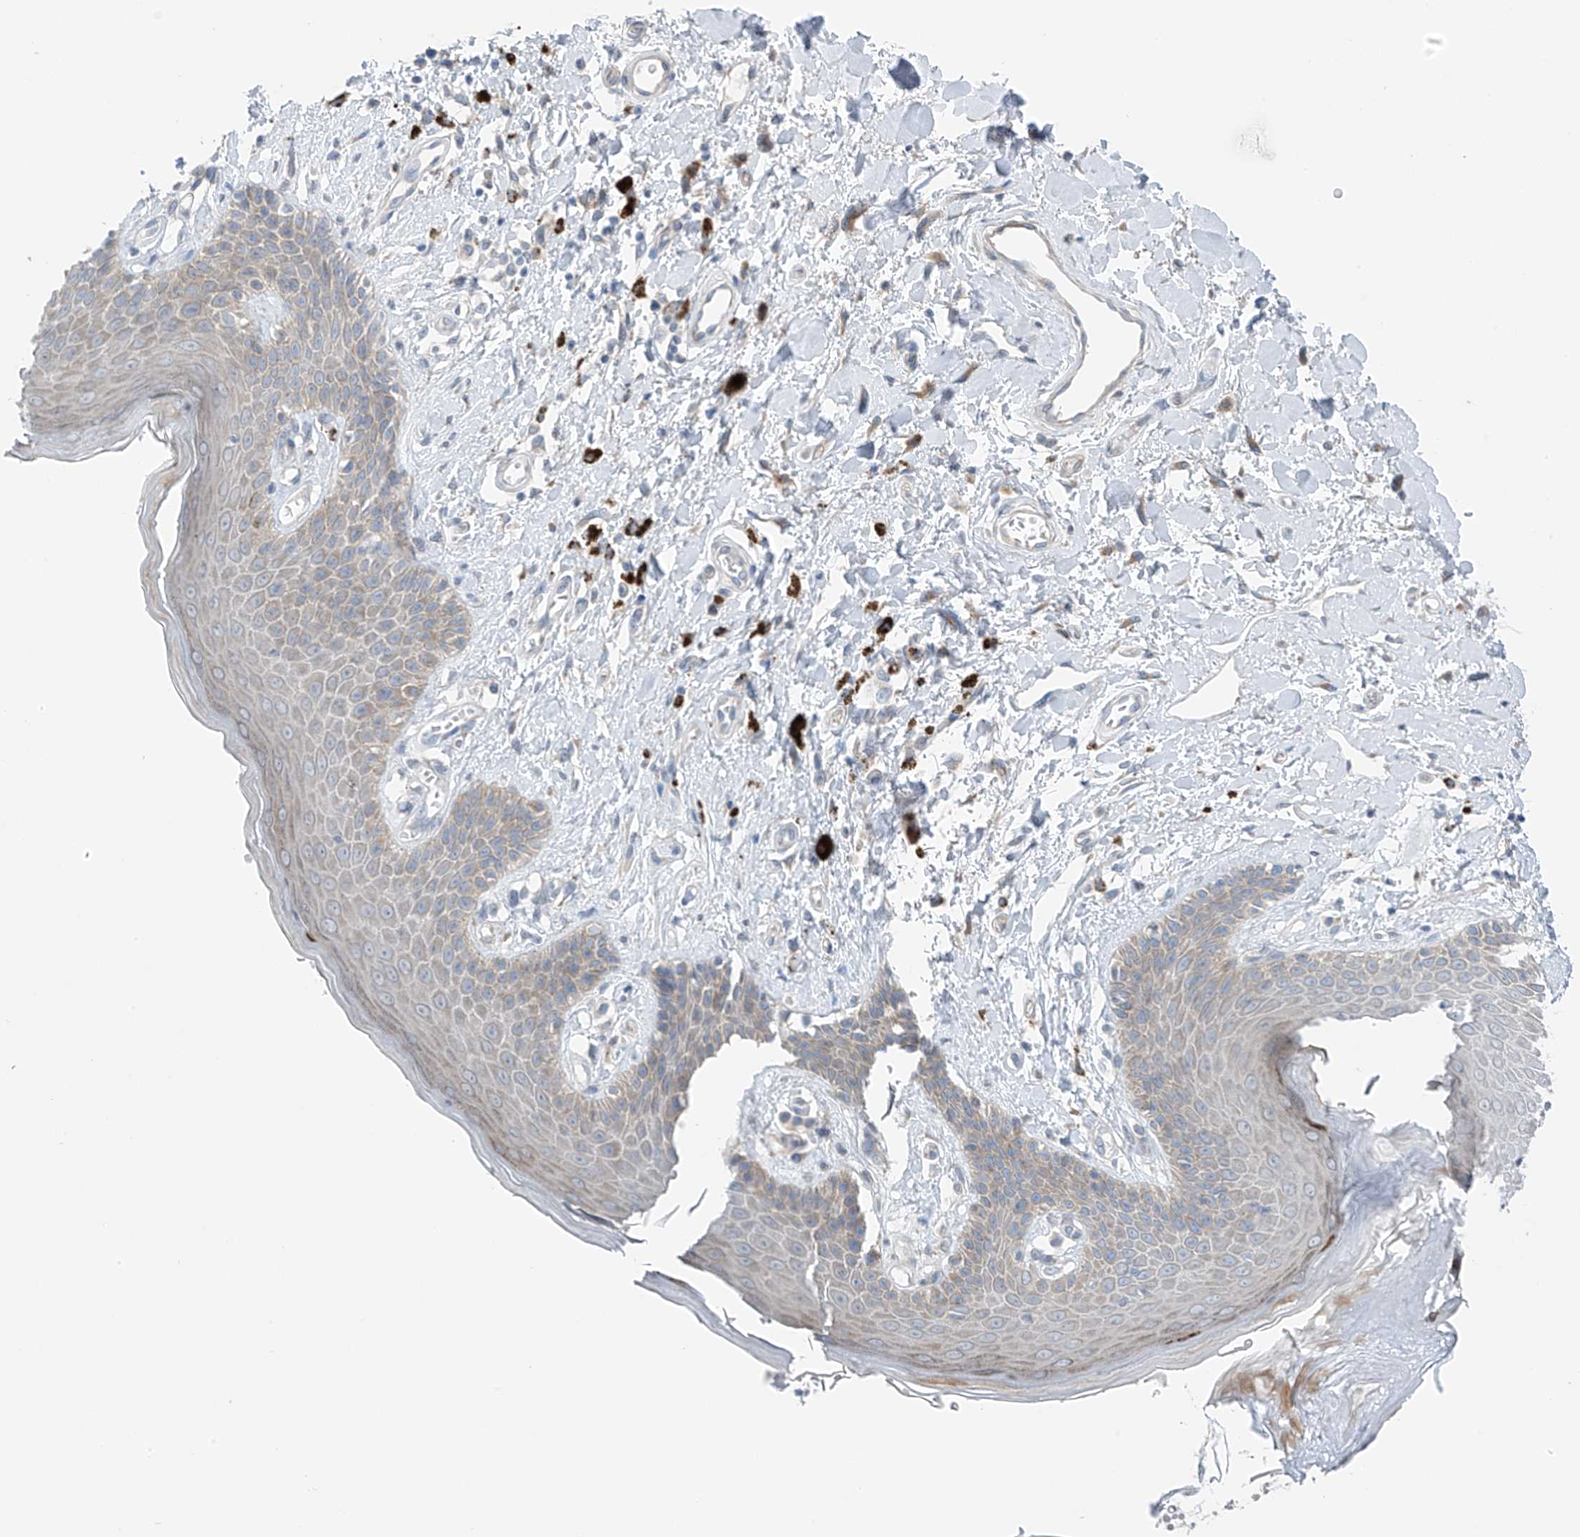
{"staining": {"intensity": "weak", "quantity": "<25%", "location": "cytoplasmic/membranous"}, "tissue": "skin", "cell_type": "Epidermal cells", "image_type": "normal", "snomed": [{"axis": "morphology", "description": "Normal tissue, NOS"}, {"axis": "topography", "description": "Anal"}], "caption": "An IHC photomicrograph of benign skin is shown. There is no staining in epidermal cells of skin.", "gene": "NALCN", "patient": {"sex": "female", "age": 78}}